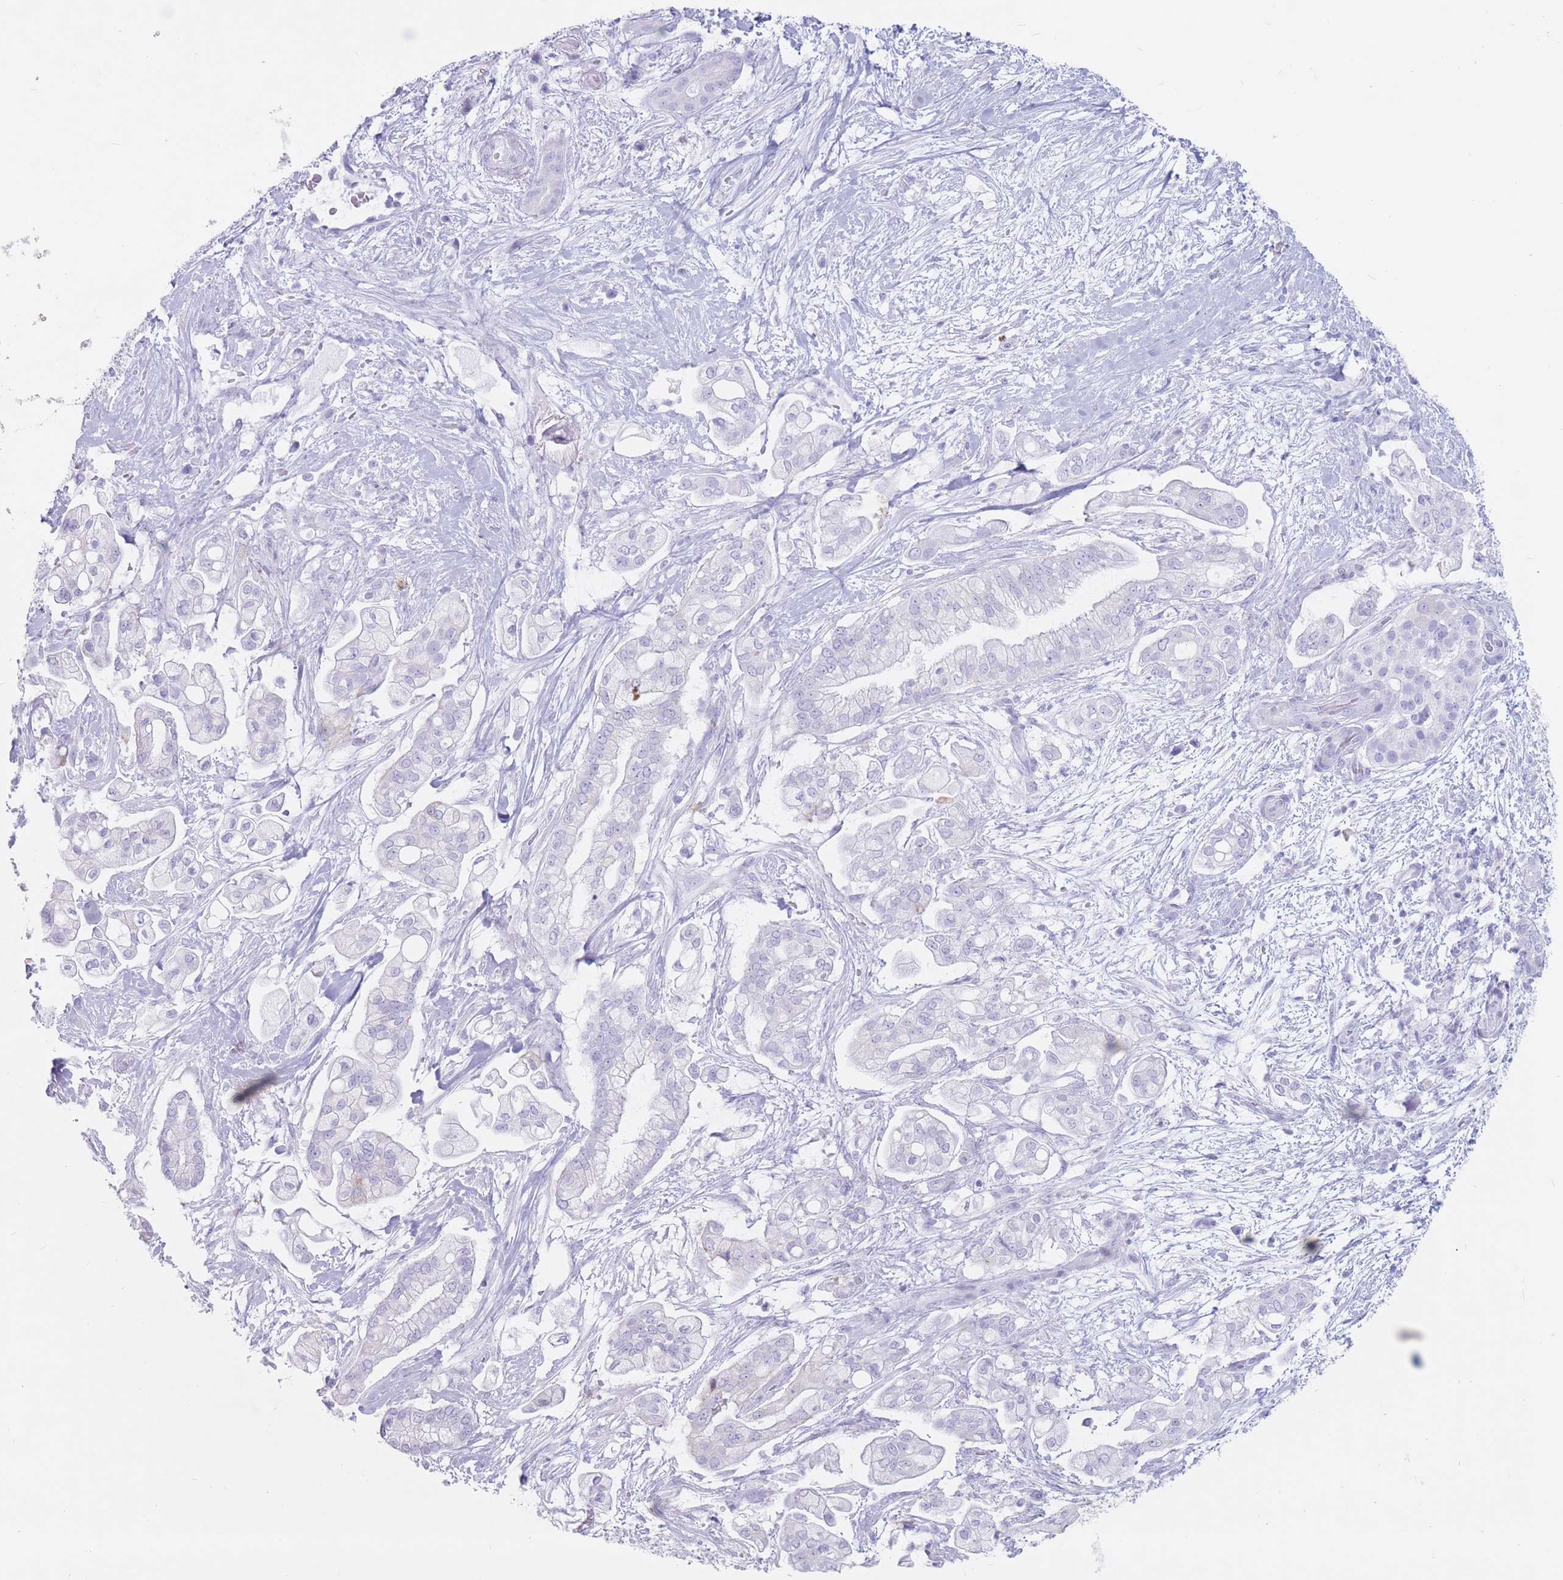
{"staining": {"intensity": "negative", "quantity": "none", "location": "none"}, "tissue": "pancreatic cancer", "cell_type": "Tumor cells", "image_type": "cancer", "snomed": [{"axis": "morphology", "description": "Adenocarcinoma, NOS"}, {"axis": "topography", "description": "Pancreas"}], "caption": "High magnification brightfield microscopy of adenocarcinoma (pancreatic) stained with DAB (3,3'-diaminobenzidine) (brown) and counterstained with hematoxylin (blue): tumor cells show no significant positivity. Nuclei are stained in blue.", "gene": "ST3GAL5", "patient": {"sex": "female", "age": 69}}